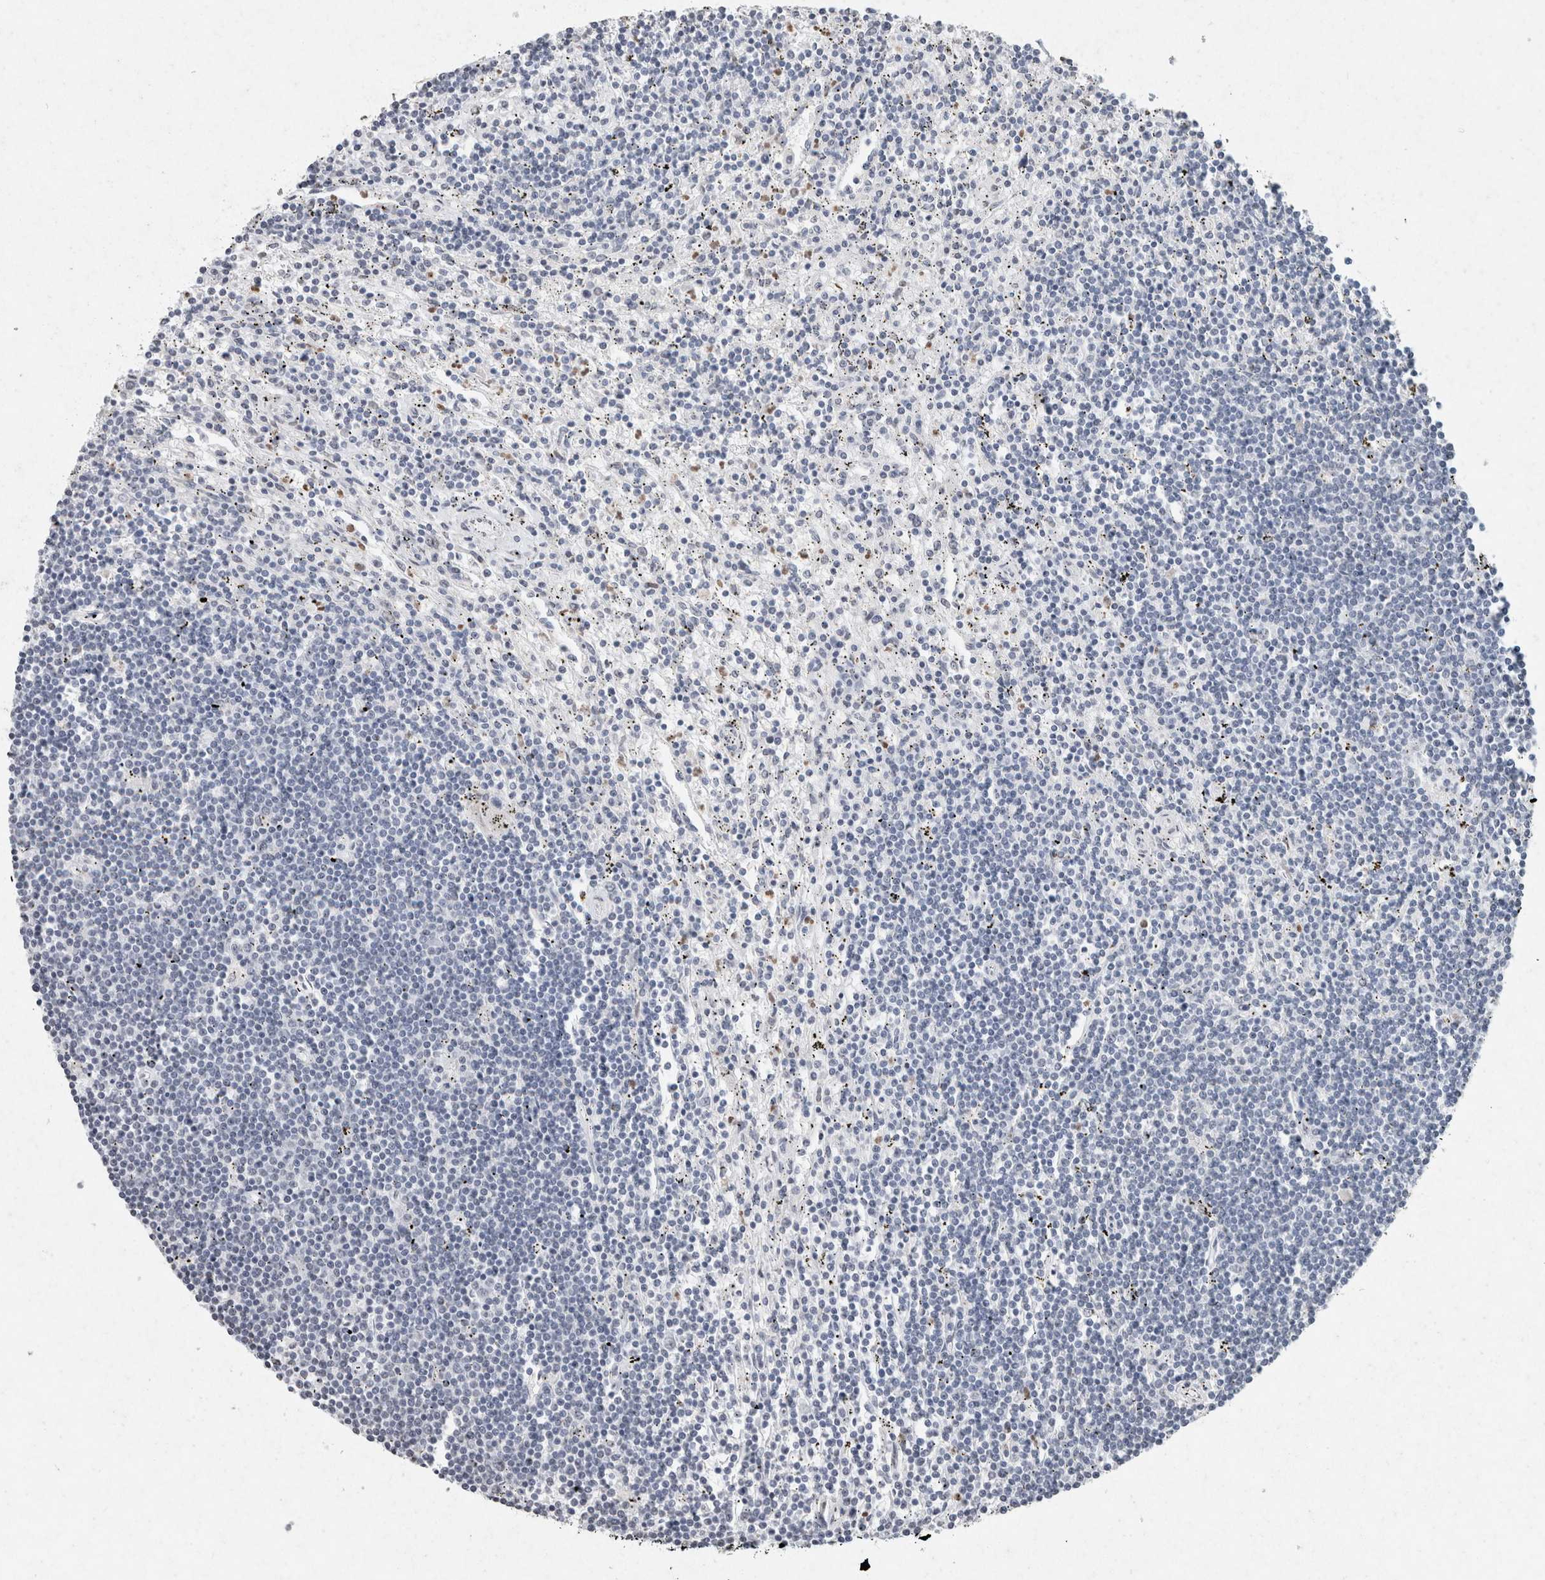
{"staining": {"intensity": "negative", "quantity": "none", "location": "none"}, "tissue": "lymphoma", "cell_type": "Tumor cells", "image_type": "cancer", "snomed": [{"axis": "morphology", "description": "Malignant lymphoma, non-Hodgkin's type, Low grade"}, {"axis": "topography", "description": "Spleen"}], "caption": "A micrograph of human lymphoma is negative for staining in tumor cells.", "gene": "CNTN1", "patient": {"sex": "male", "age": 76}}